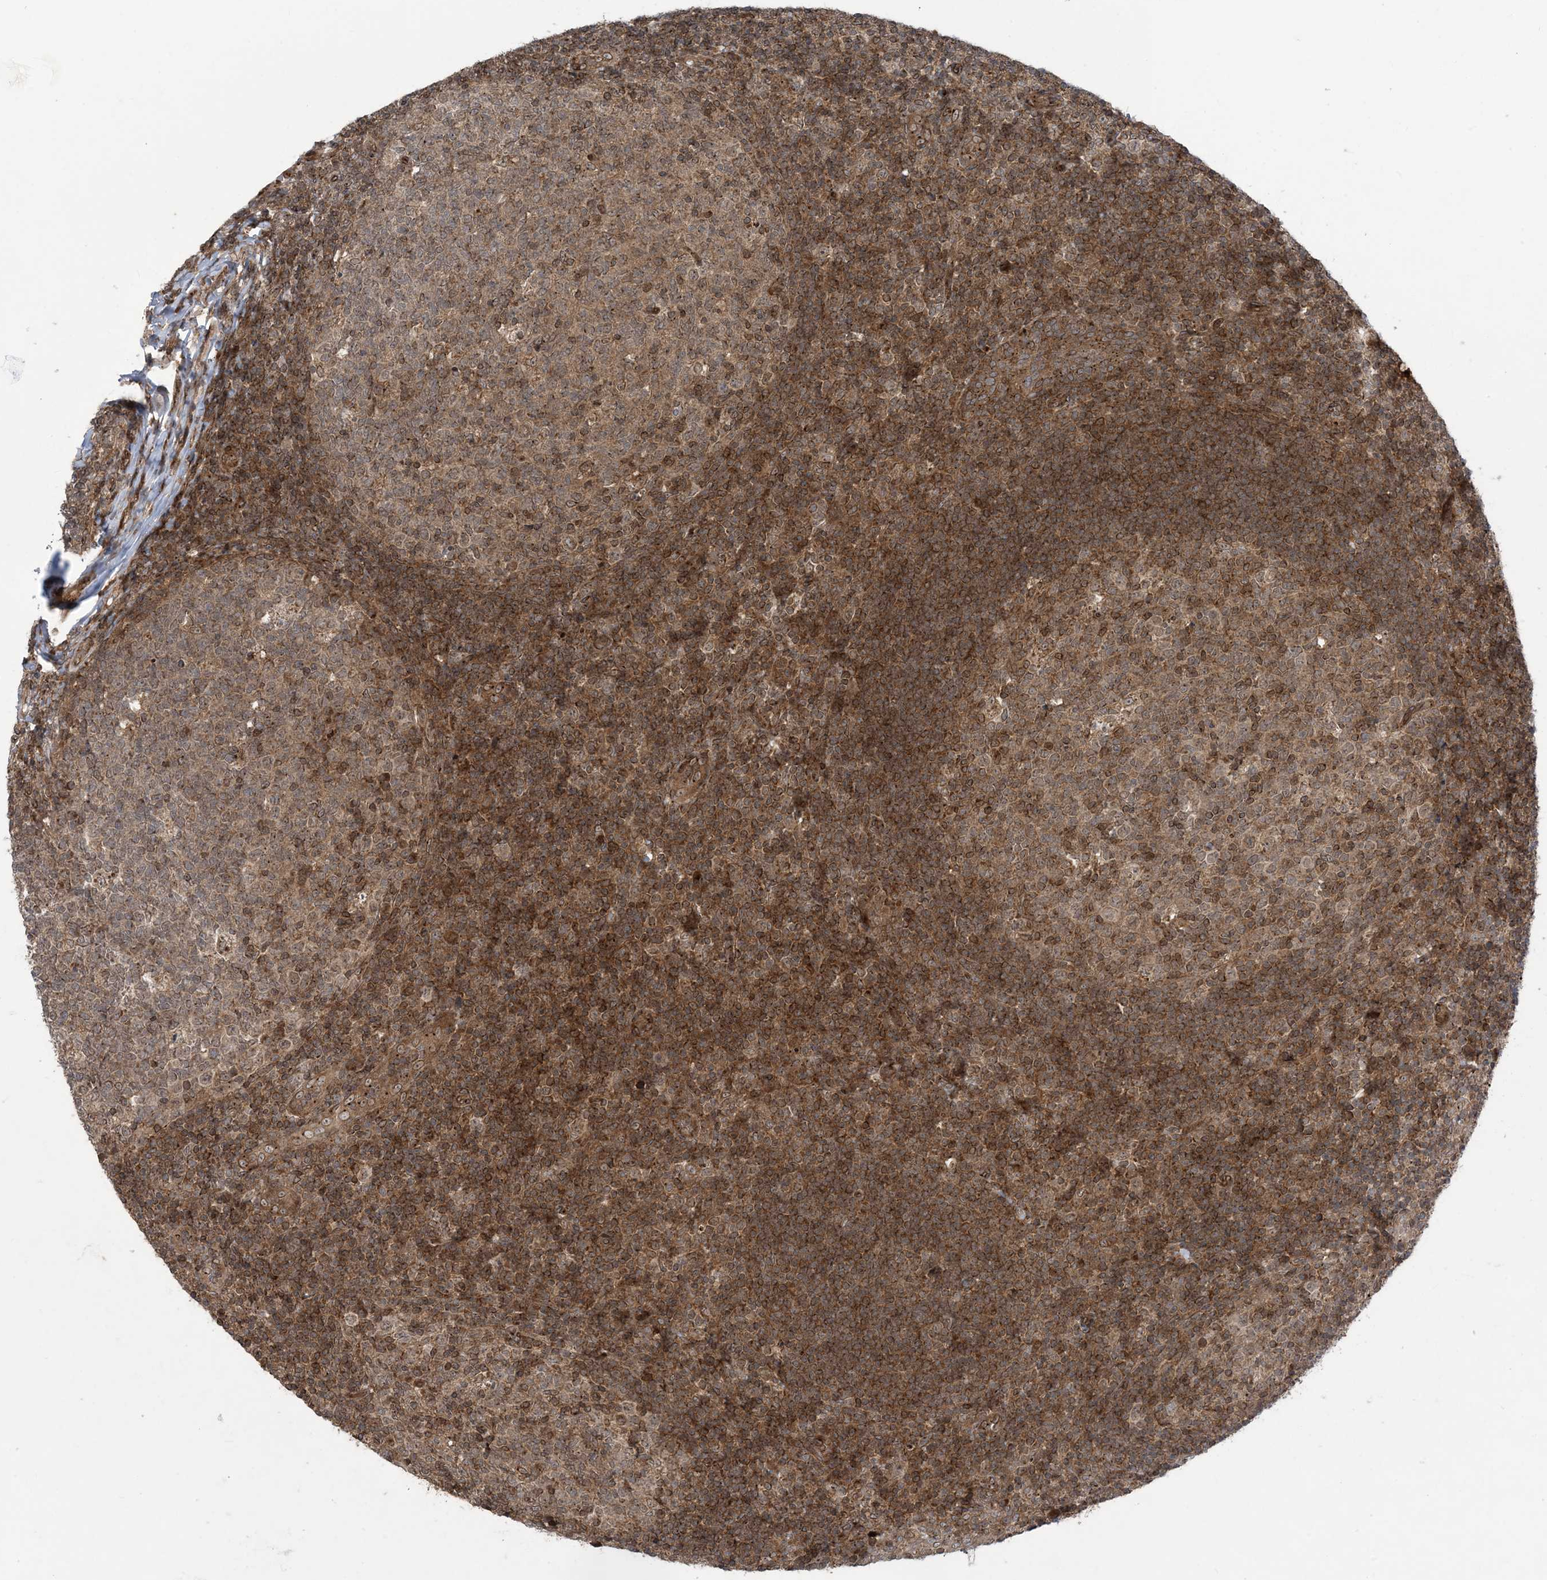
{"staining": {"intensity": "moderate", "quantity": ">75%", "location": "cytoplasmic/membranous"}, "tissue": "tonsil", "cell_type": "Germinal center cells", "image_type": "normal", "snomed": [{"axis": "morphology", "description": "Normal tissue, NOS"}, {"axis": "topography", "description": "Tonsil"}], "caption": "Immunohistochemical staining of normal tonsil shows >75% levels of moderate cytoplasmic/membranous protein positivity in about >75% of germinal center cells. The protein of interest is stained brown, and the nuclei are stained in blue (DAB IHC with brightfield microscopy, high magnification).", "gene": "CASP4", "patient": {"sex": "female", "age": 19}}